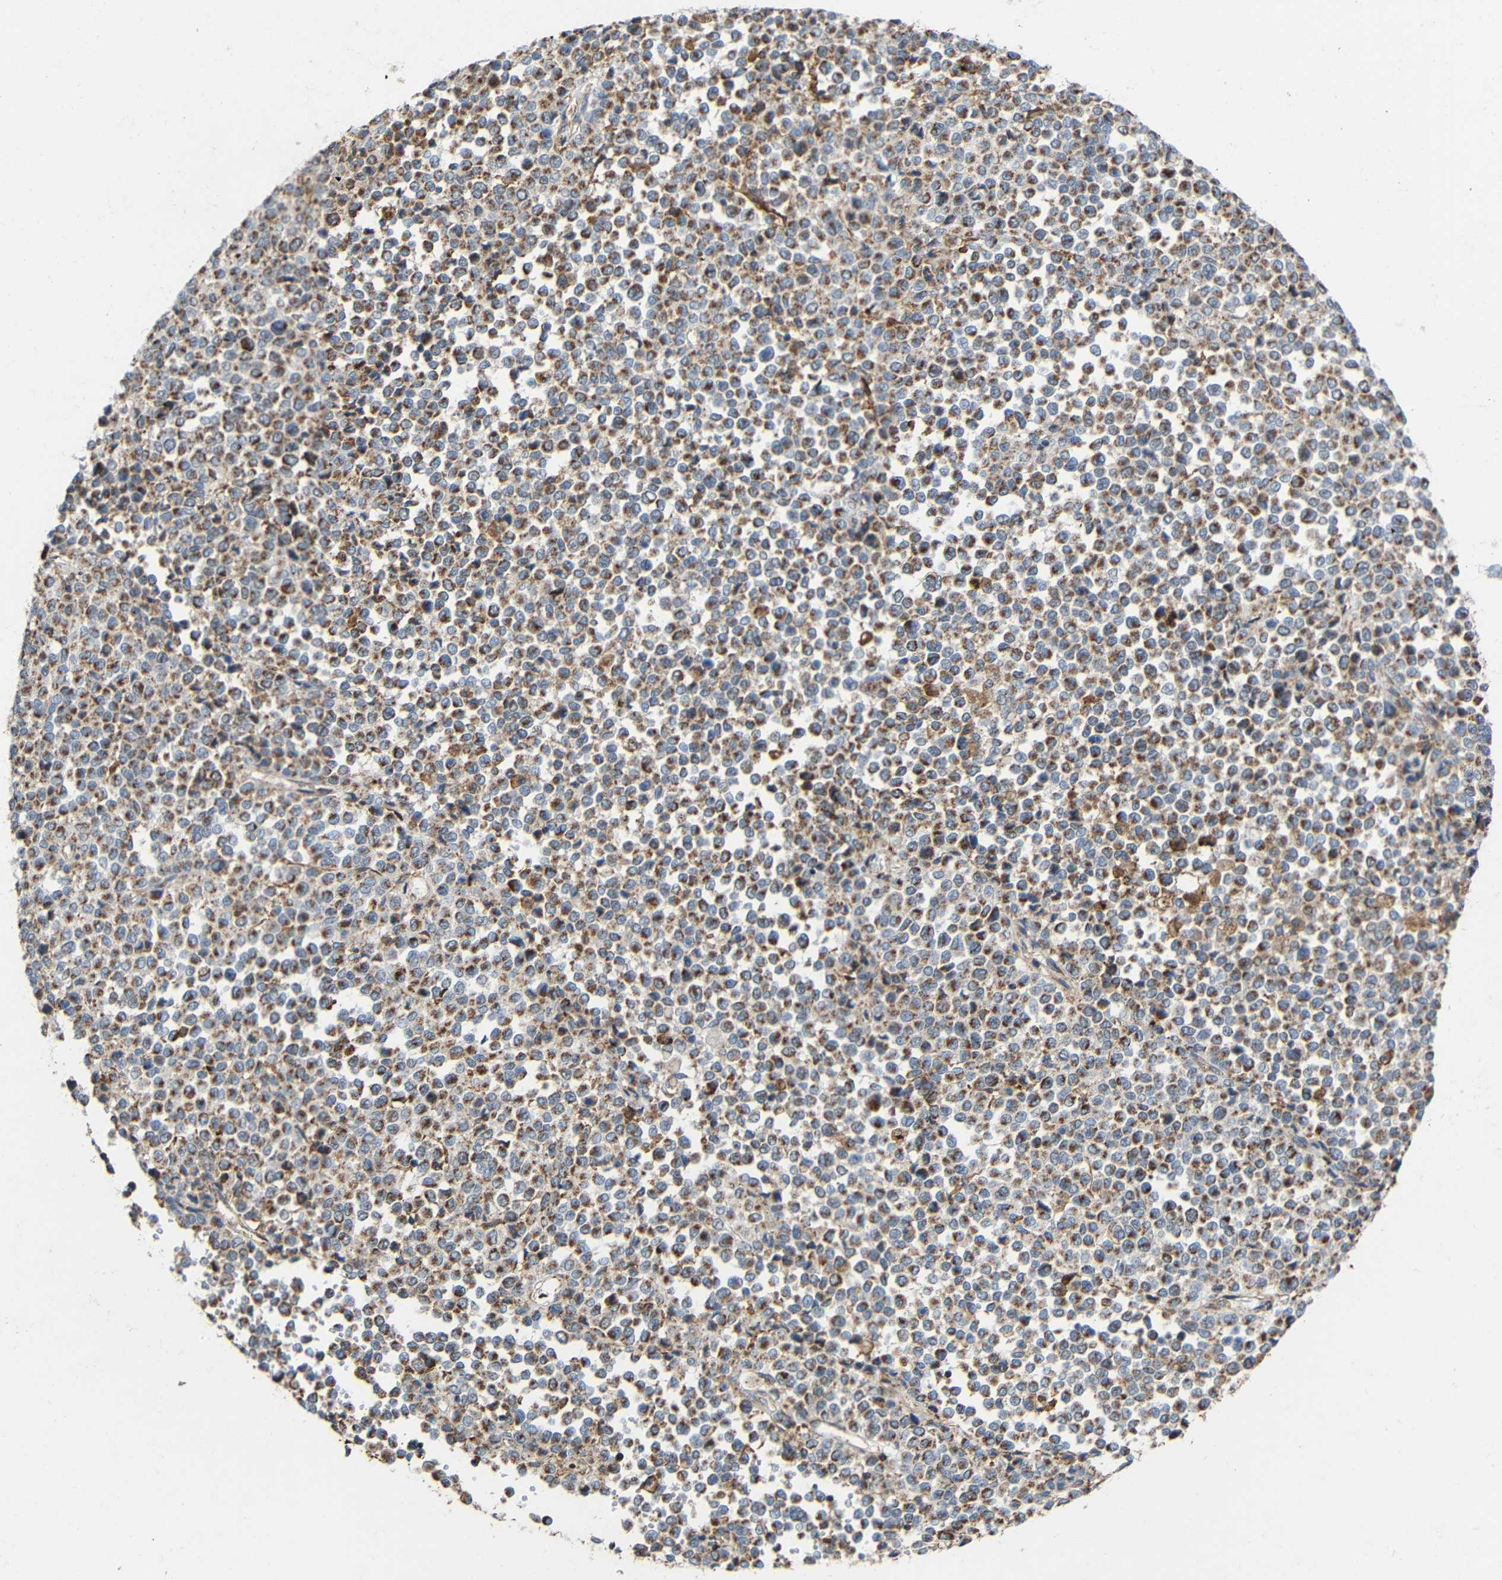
{"staining": {"intensity": "moderate", "quantity": ">75%", "location": "cytoplasmic/membranous"}, "tissue": "melanoma", "cell_type": "Tumor cells", "image_type": "cancer", "snomed": [{"axis": "morphology", "description": "Malignant melanoma, Metastatic site"}, {"axis": "topography", "description": "Pancreas"}], "caption": "Malignant melanoma (metastatic site) was stained to show a protein in brown. There is medium levels of moderate cytoplasmic/membranous positivity in about >75% of tumor cells.", "gene": "C1GALT1", "patient": {"sex": "female", "age": 30}}